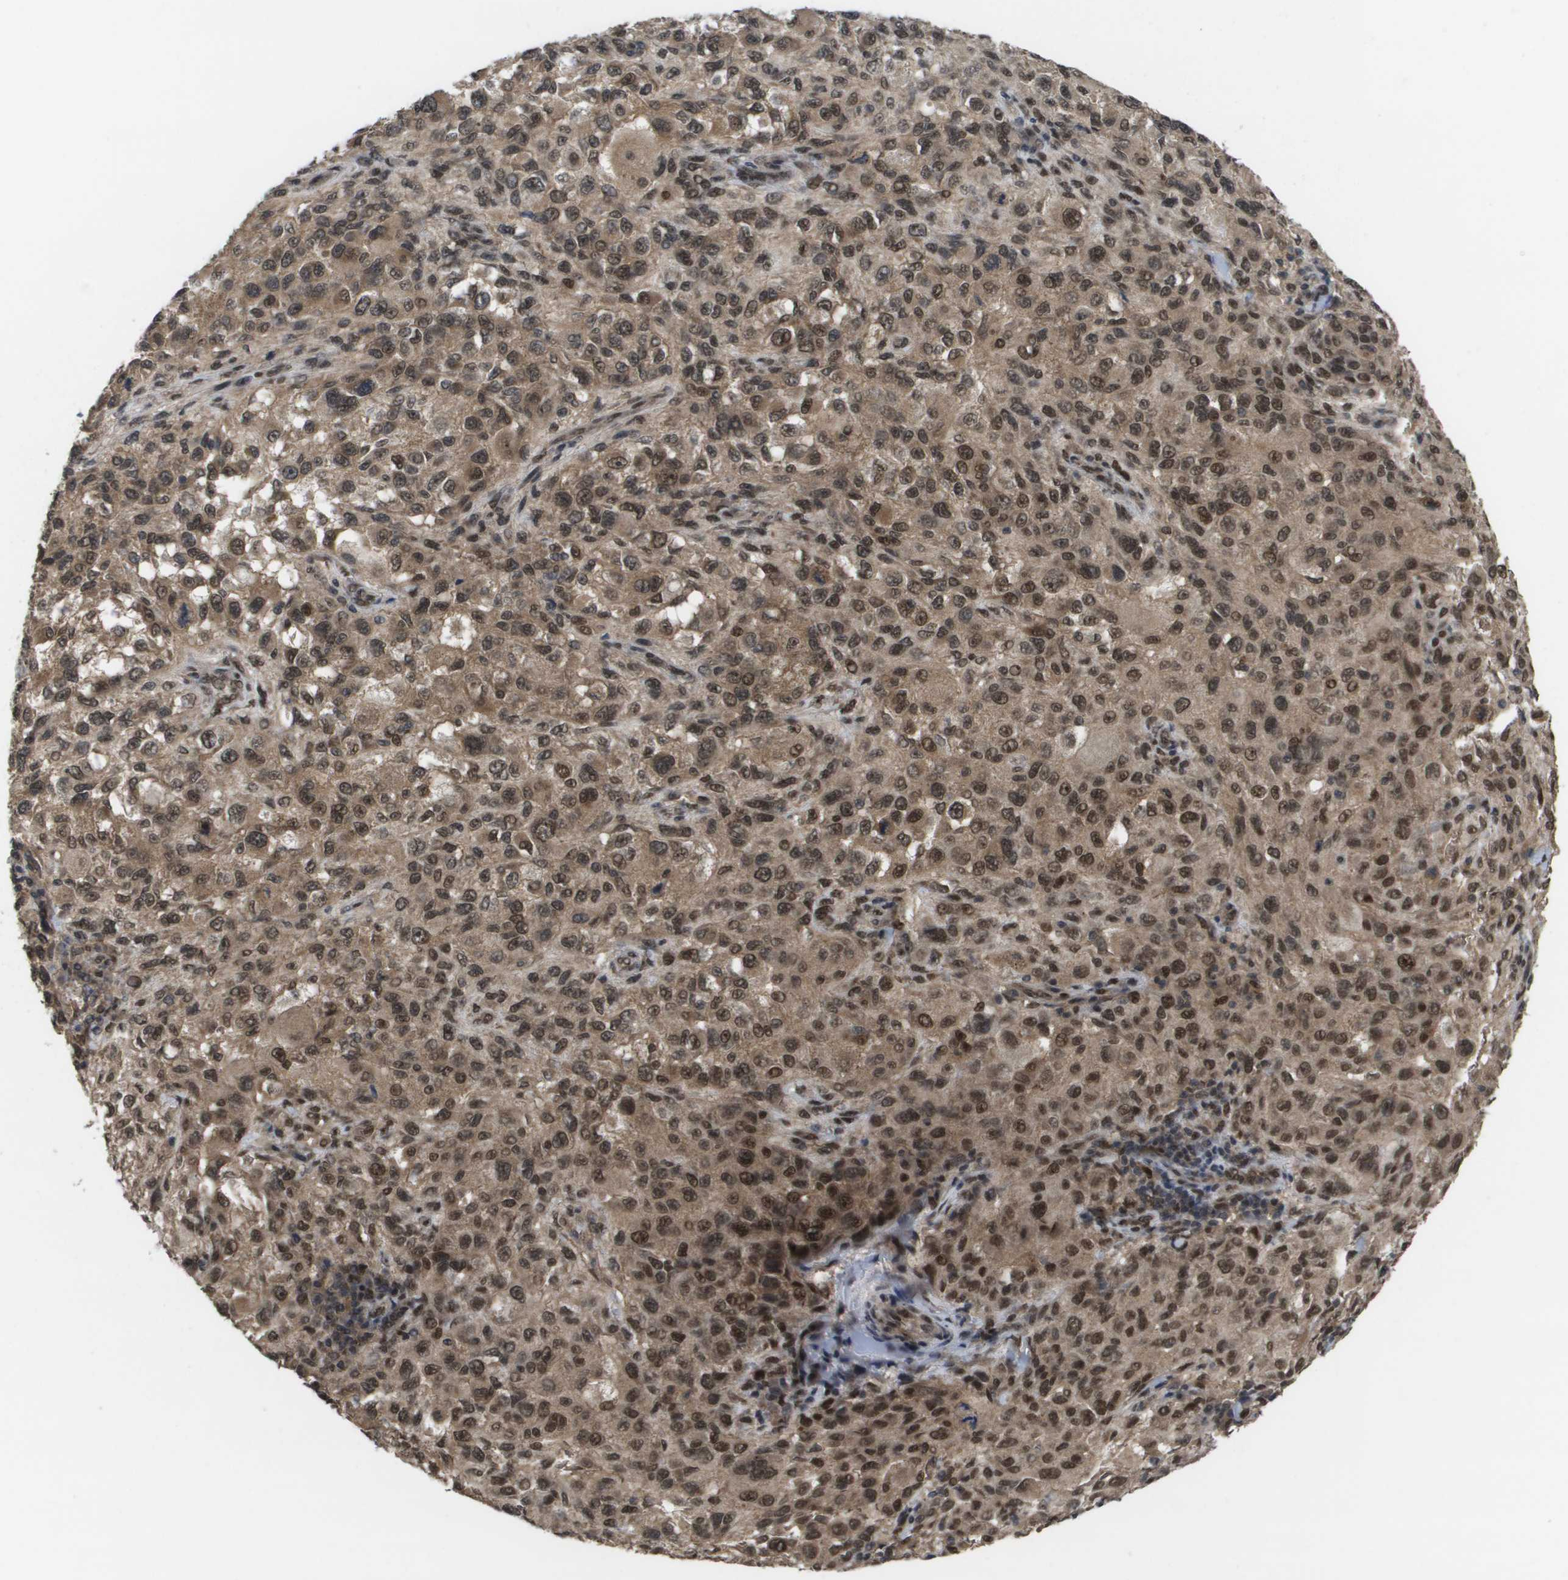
{"staining": {"intensity": "strong", "quantity": ">75%", "location": "cytoplasmic/membranous,nuclear"}, "tissue": "melanoma", "cell_type": "Tumor cells", "image_type": "cancer", "snomed": [{"axis": "morphology", "description": "Necrosis, NOS"}, {"axis": "morphology", "description": "Malignant melanoma, NOS"}, {"axis": "topography", "description": "Skin"}], "caption": "Protein staining of melanoma tissue demonstrates strong cytoplasmic/membranous and nuclear positivity in approximately >75% of tumor cells.", "gene": "AMBRA1", "patient": {"sex": "female", "age": 87}}